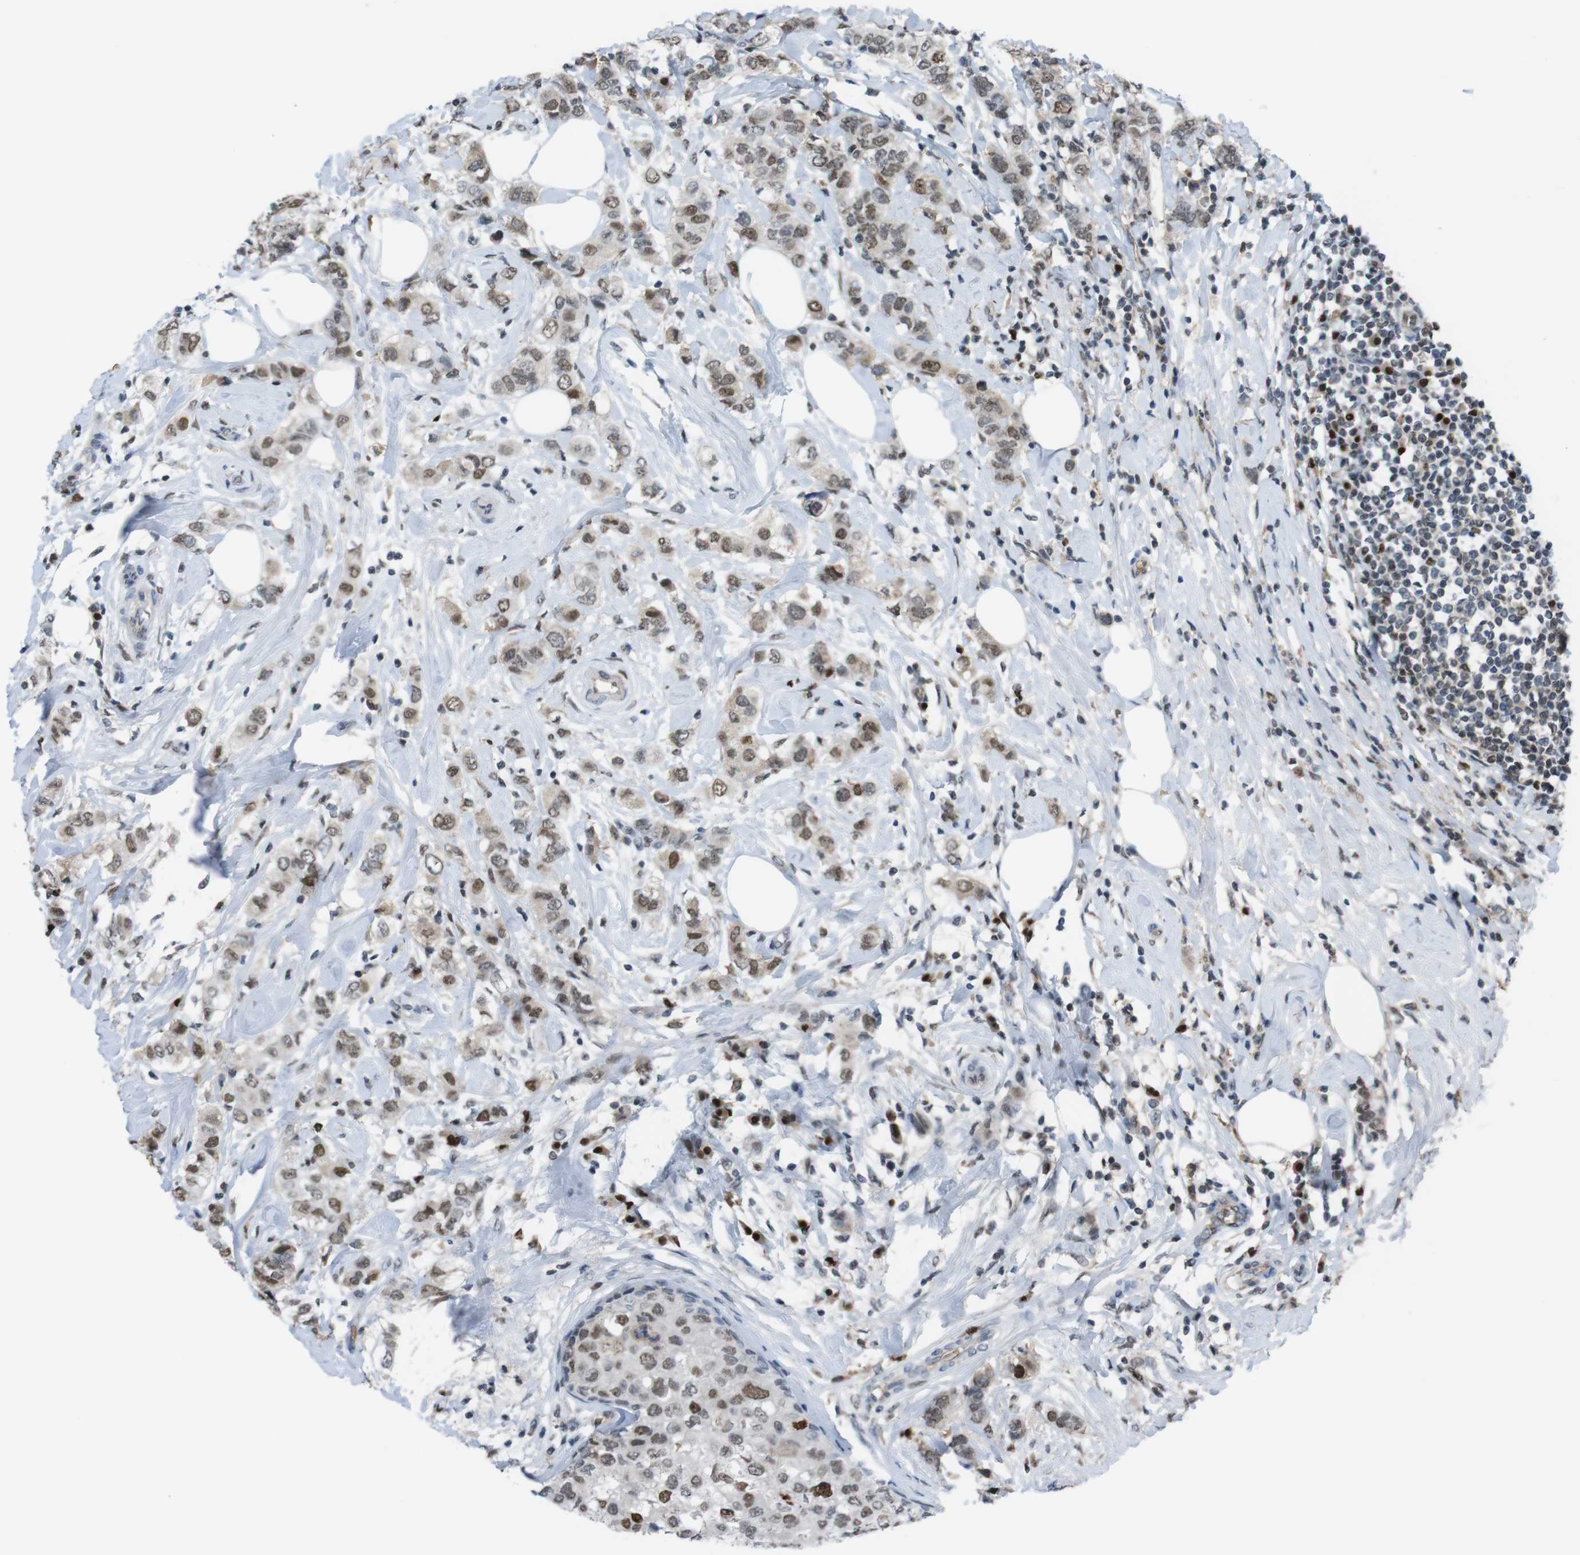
{"staining": {"intensity": "weak", "quantity": "25%-75%", "location": "nuclear"}, "tissue": "breast cancer", "cell_type": "Tumor cells", "image_type": "cancer", "snomed": [{"axis": "morphology", "description": "Duct carcinoma"}, {"axis": "topography", "description": "Breast"}], "caption": "Immunohistochemical staining of breast cancer exhibits low levels of weak nuclear staining in approximately 25%-75% of tumor cells.", "gene": "SUB1", "patient": {"sex": "female", "age": 50}}